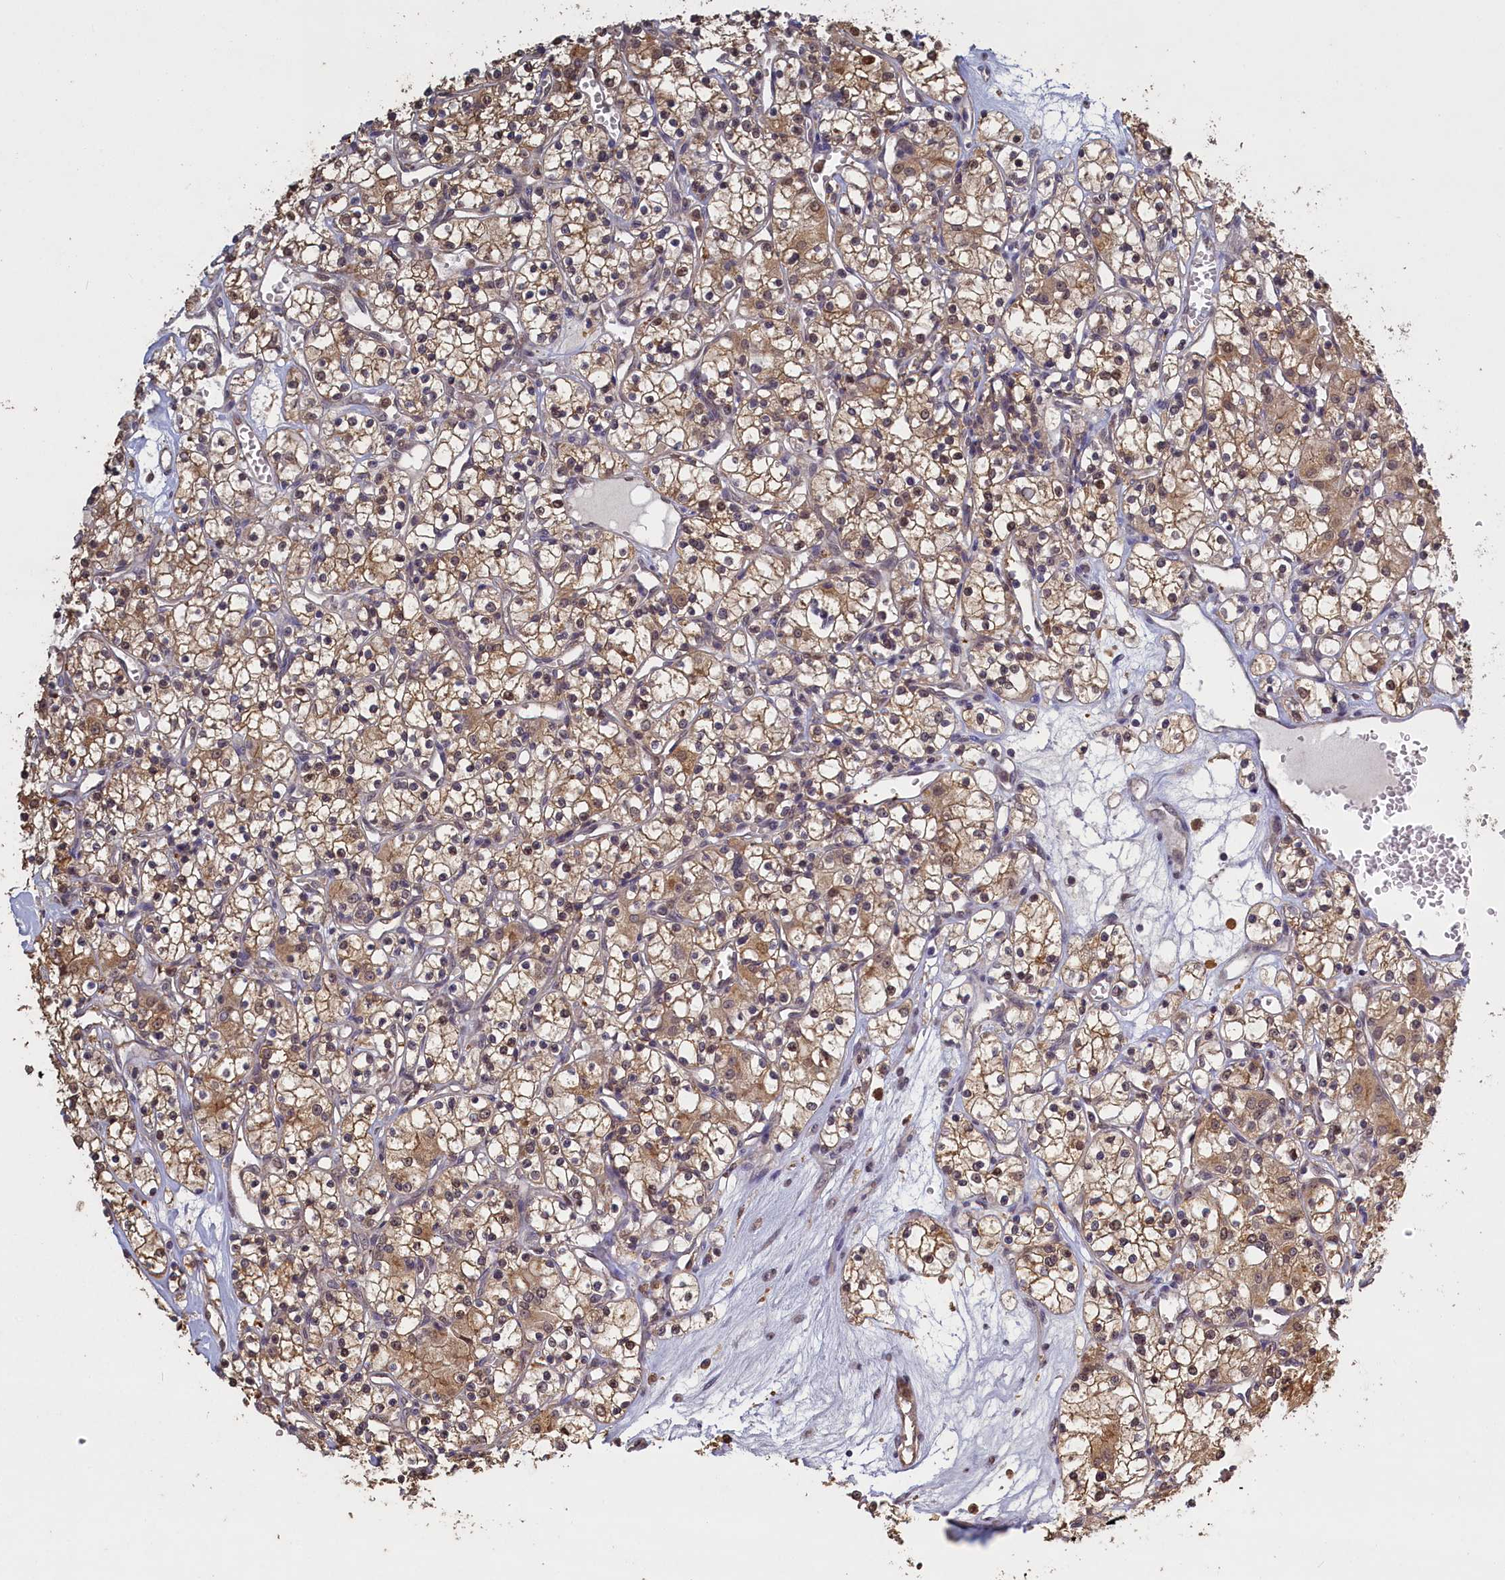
{"staining": {"intensity": "moderate", "quantity": "25%-75%", "location": "cytoplasmic/membranous"}, "tissue": "renal cancer", "cell_type": "Tumor cells", "image_type": "cancer", "snomed": [{"axis": "morphology", "description": "Adenocarcinoma, NOS"}, {"axis": "topography", "description": "Kidney"}], "caption": "Adenocarcinoma (renal) tissue reveals moderate cytoplasmic/membranous staining in about 25%-75% of tumor cells, visualized by immunohistochemistry.", "gene": "UCHL3", "patient": {"sex": "female", "age": 59}}